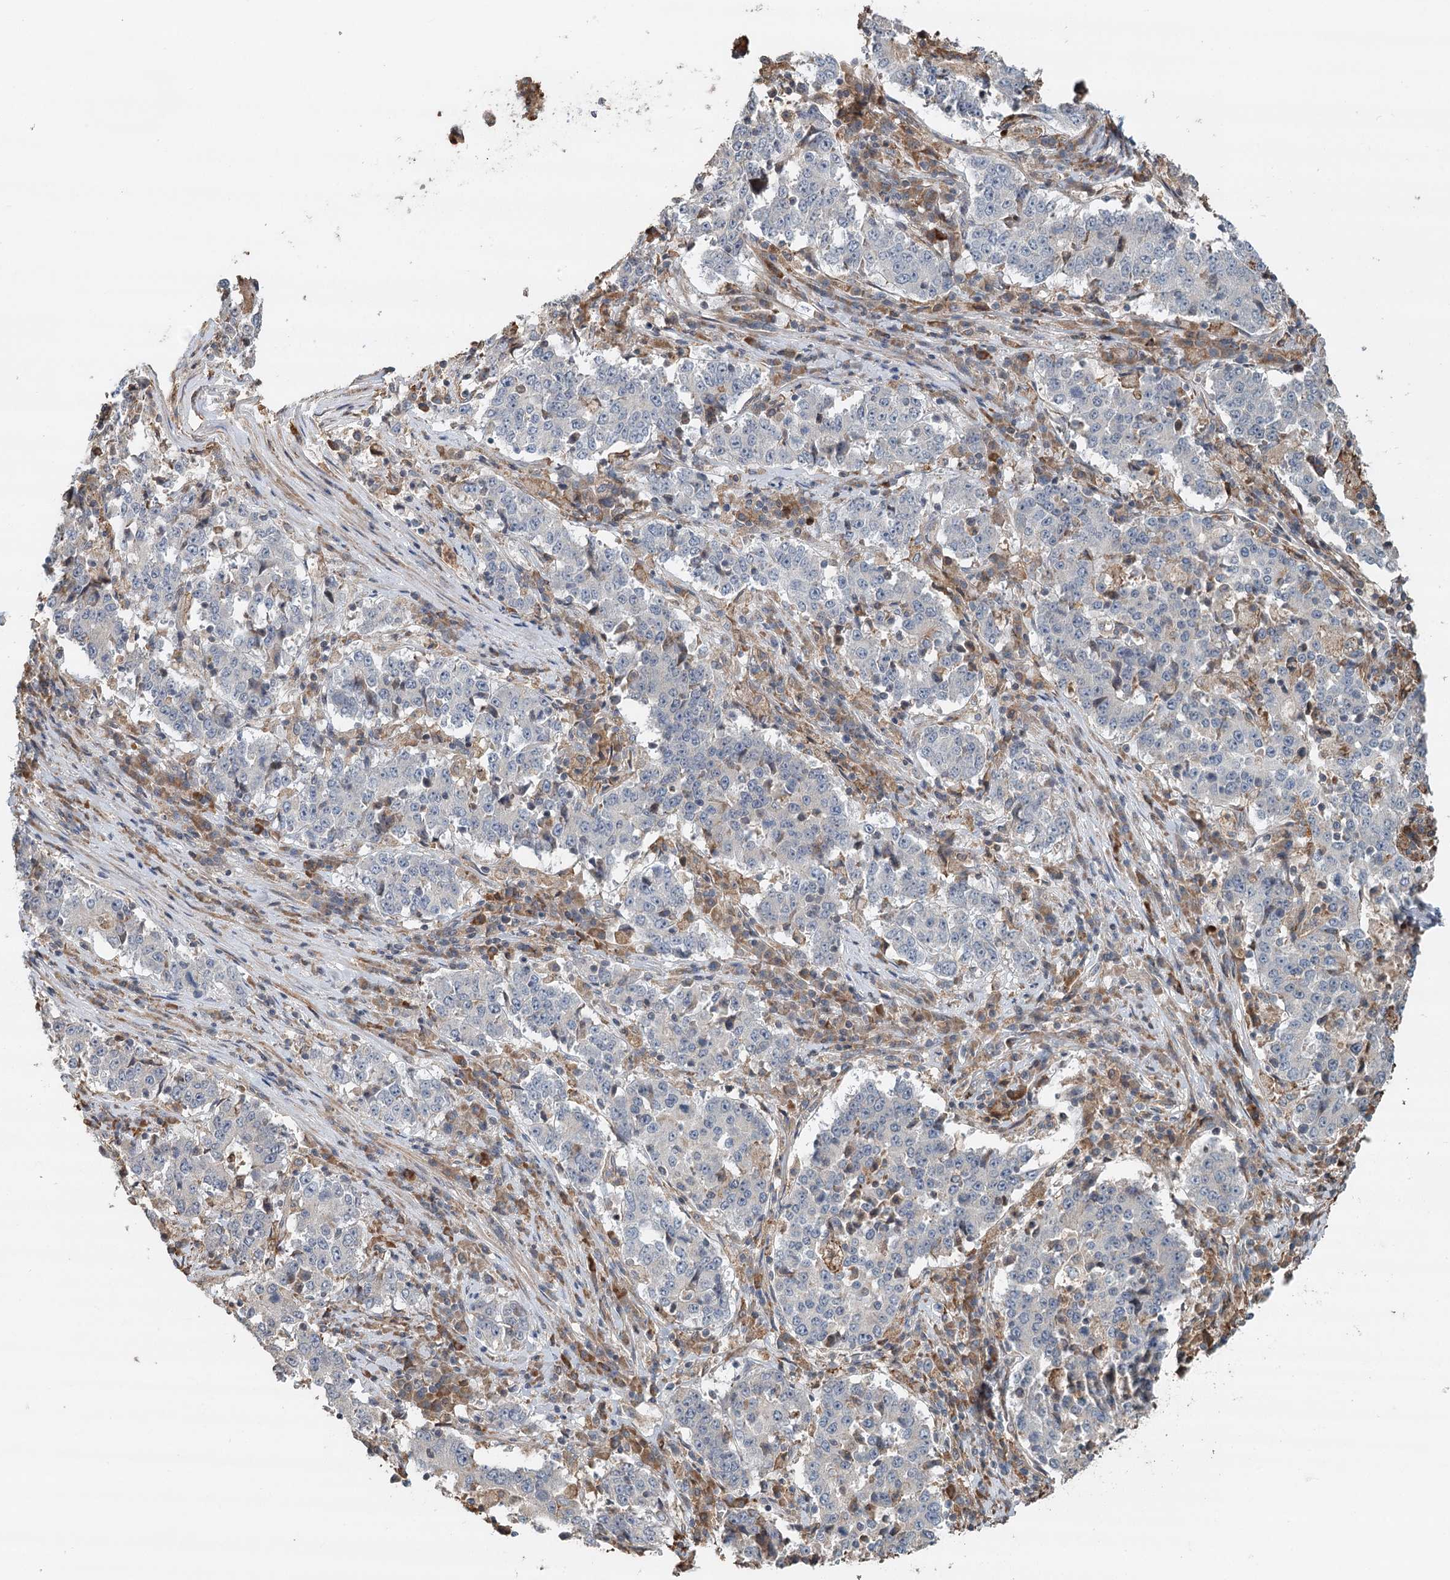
{"staining": {"intensity": "negative", "quantity": "none", "location": "none"}, "tissue": "stomach cancer", "cell_type": "Tumor cells", "image_type": "cancer", "snomed": [{"axis": "morphology", "description": "Adenocarcinoma, NOS"}, {"axis": "topography", "description": "Stomach"}], "caption": "A high-resolution image shows immunohistochemistry staining of stomach cancer (adenocarcinoma), which displays no significant staining in tumor cells.", "gene": "RNF111", "patient": {"sex": "male", "age": 59}}